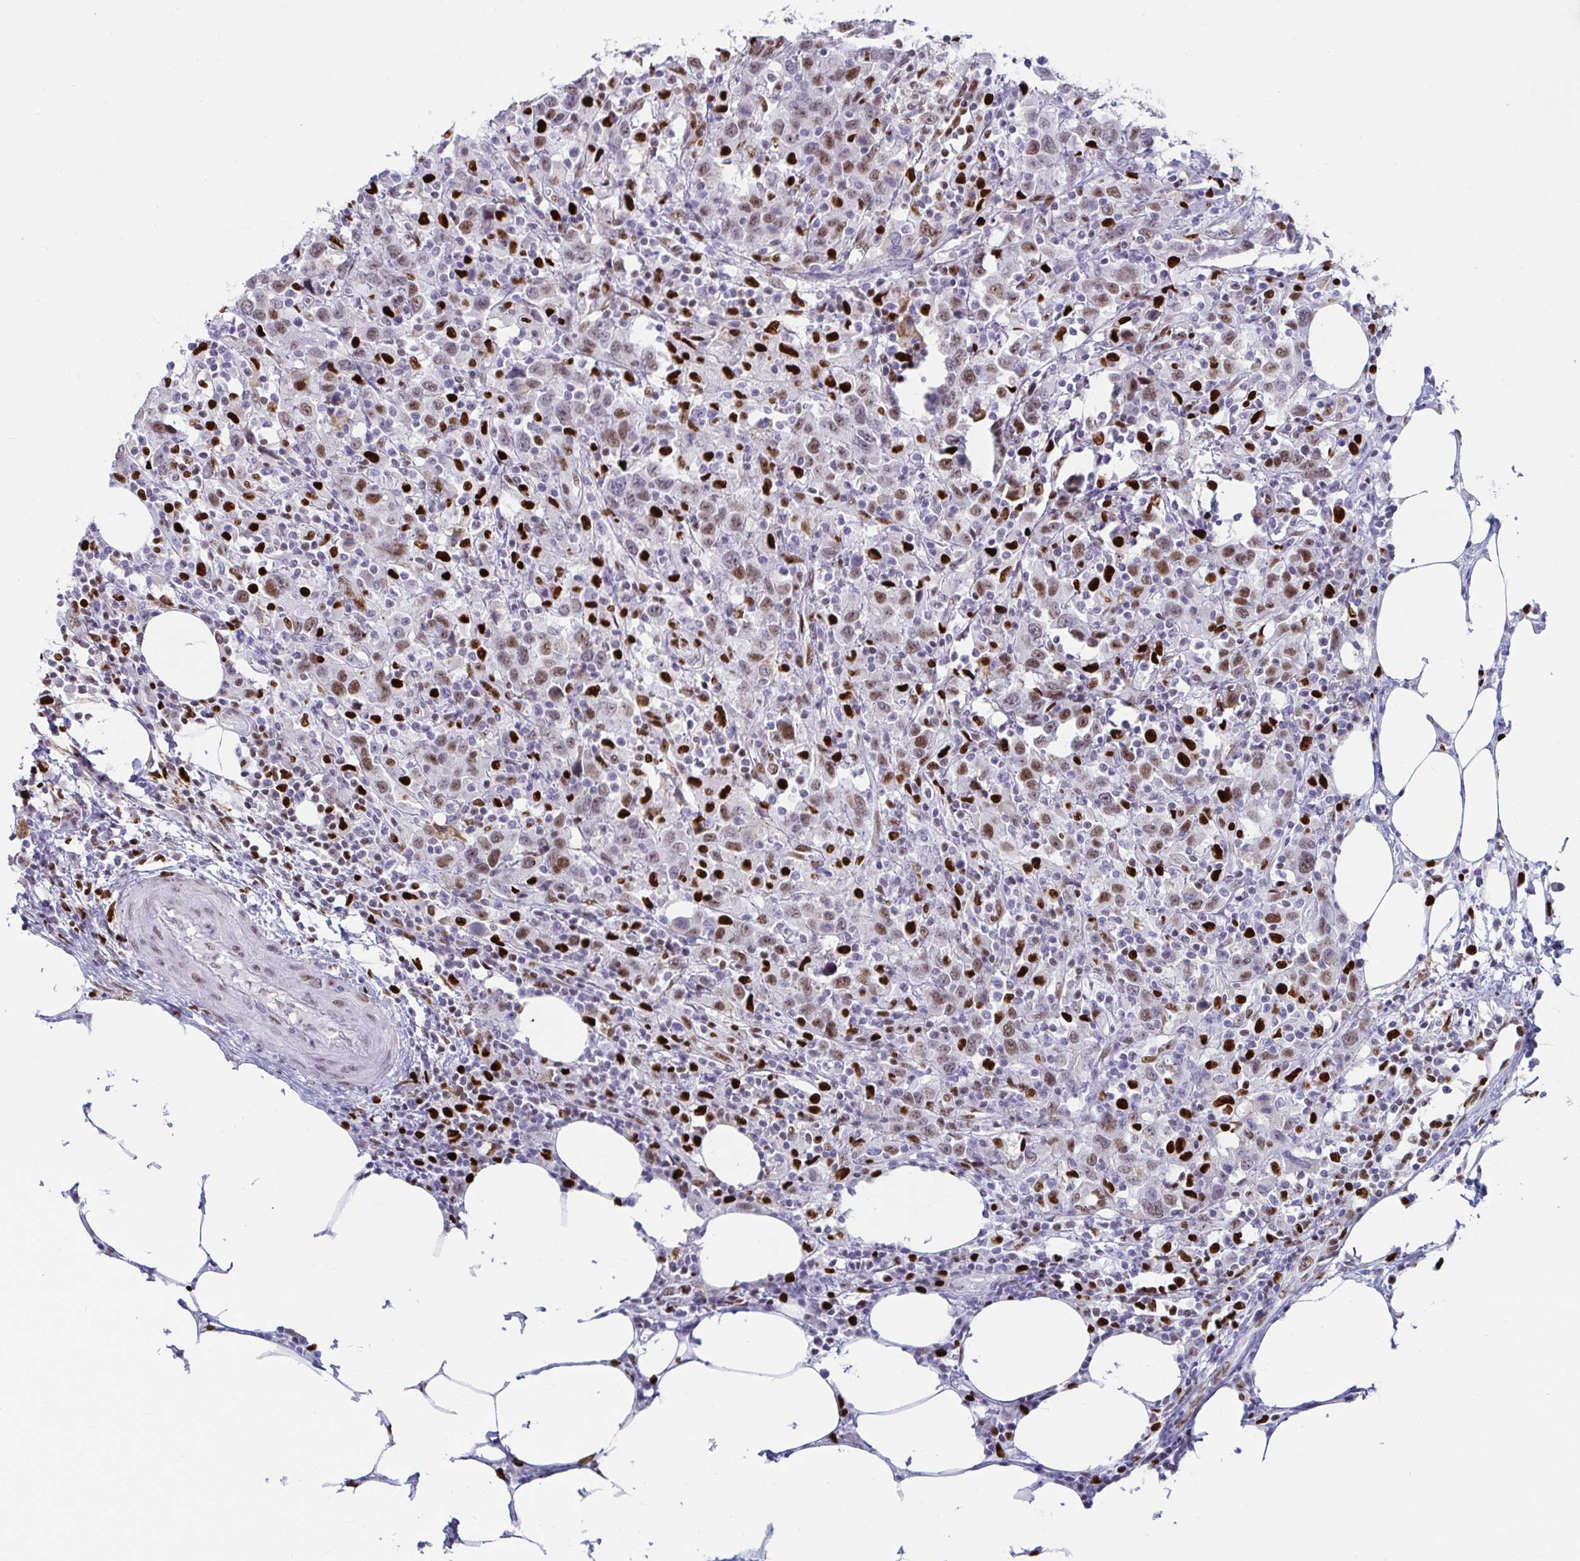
{"staining": {"intensity": "moderate", "quantity": "25%-75%", "location": "nuclear"}, "tissue": "urothelial cancer", "cell_type": "Tumor cells", "image_type": "cancer", "snomed": [{"axis": "morphology", "description": "Urothelial carcinoma, High grade"}, {"axis": "topography", "description": "Urinary bladder"}], "caption": "High-power microscopy captured an IHC image of urothelial cancer, revealing moderate nuclear expression in about 25%-75% of tumor cells.", "gene": "ZNF586", "patient": {"sex": "male", "age": 61}}